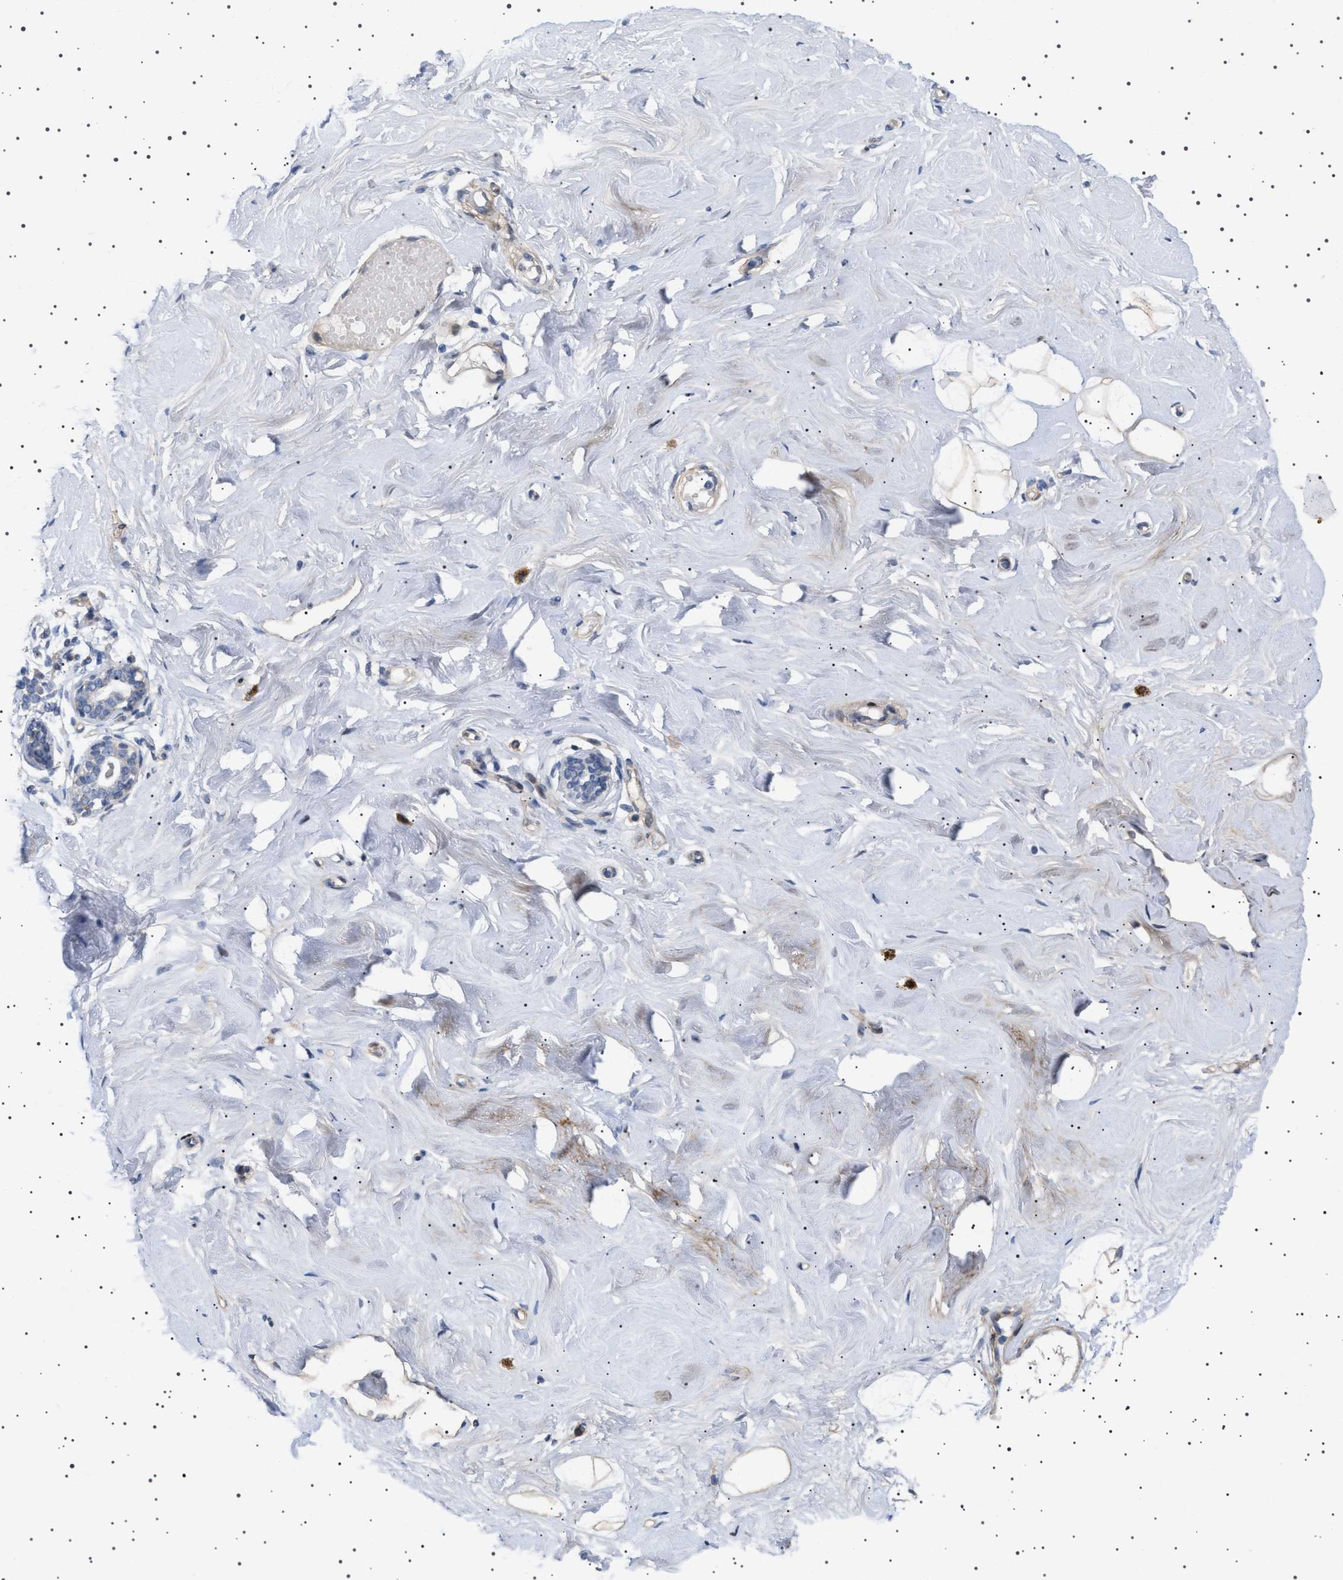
{"staining": {"intensity": "weak", "quantity": ">75%", "location": "cytoplasmic/membranous"}, "tissue": "breast", "cell_type": "Adipocytes", "image_type": "normal", "snomed": [{"axis": "morphology", "description": "Normal tissue, NOS"}, {"axis": "topography", "description": "Breast"}], "caption": "Protein staining of unremarkable breast displays weak cytoplasmic/membranous expression in about >75% of adipocytes.", "gene": "HTR1A", "patient": {"sex": "female", "age": 23}}